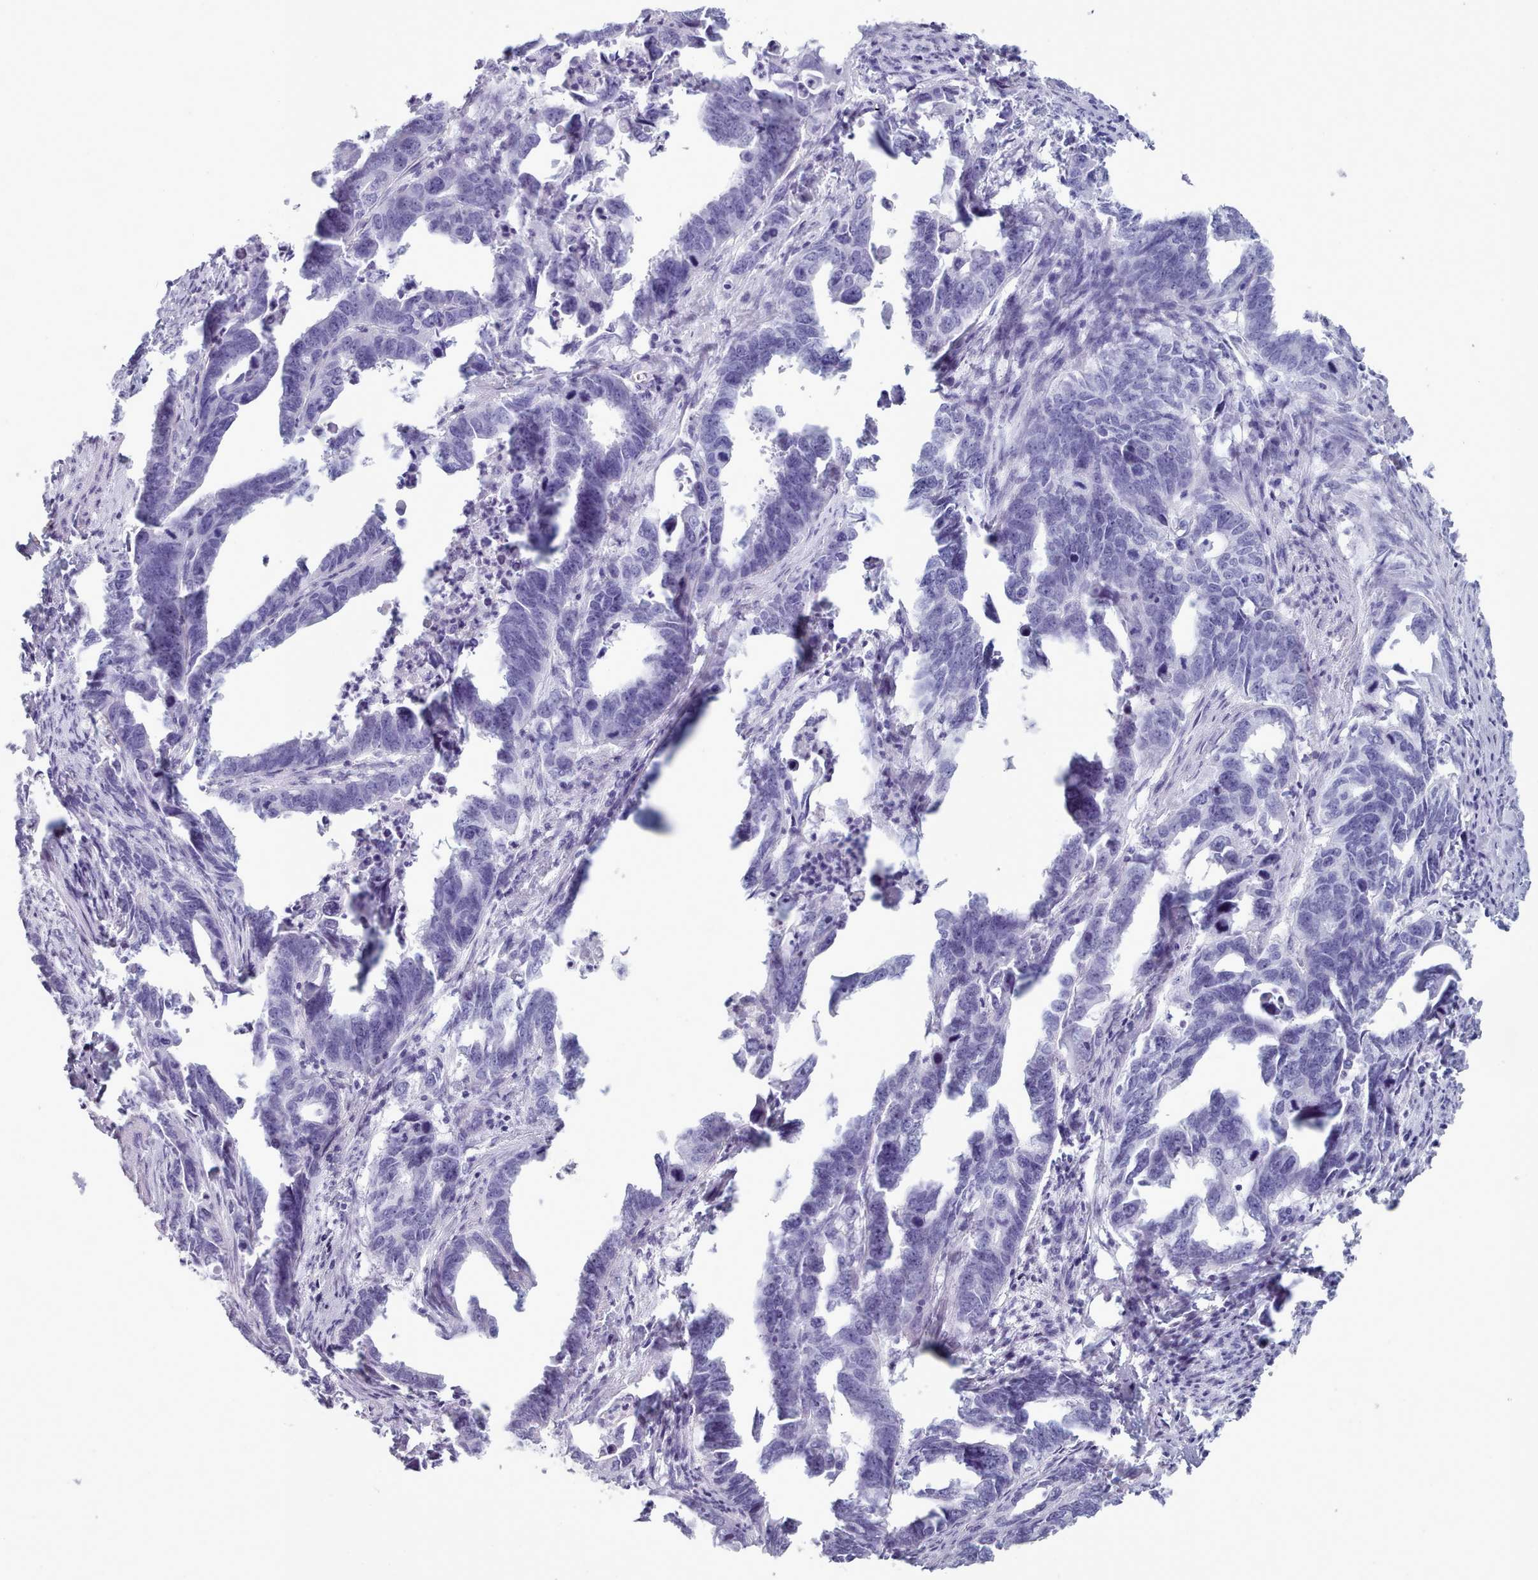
{"staining": {"intensity": "negative", "quantity": "none", "location": "none"}, "tissue": "endometrial cancer", "cell_type": "Tumor cells", "image_type": "cancer", "snomed": [{"axis": "morphology", "description": "Adenocarcinoma, NOS"}, {"axis": "topography", "description": "Endometrium"}], "caption": "The micrograph exhibits no staining of tumor cells in adenocarcinoma (endometrial).", "gene": "ZNF43", "patient": {"sex": "female", "age": 65}}